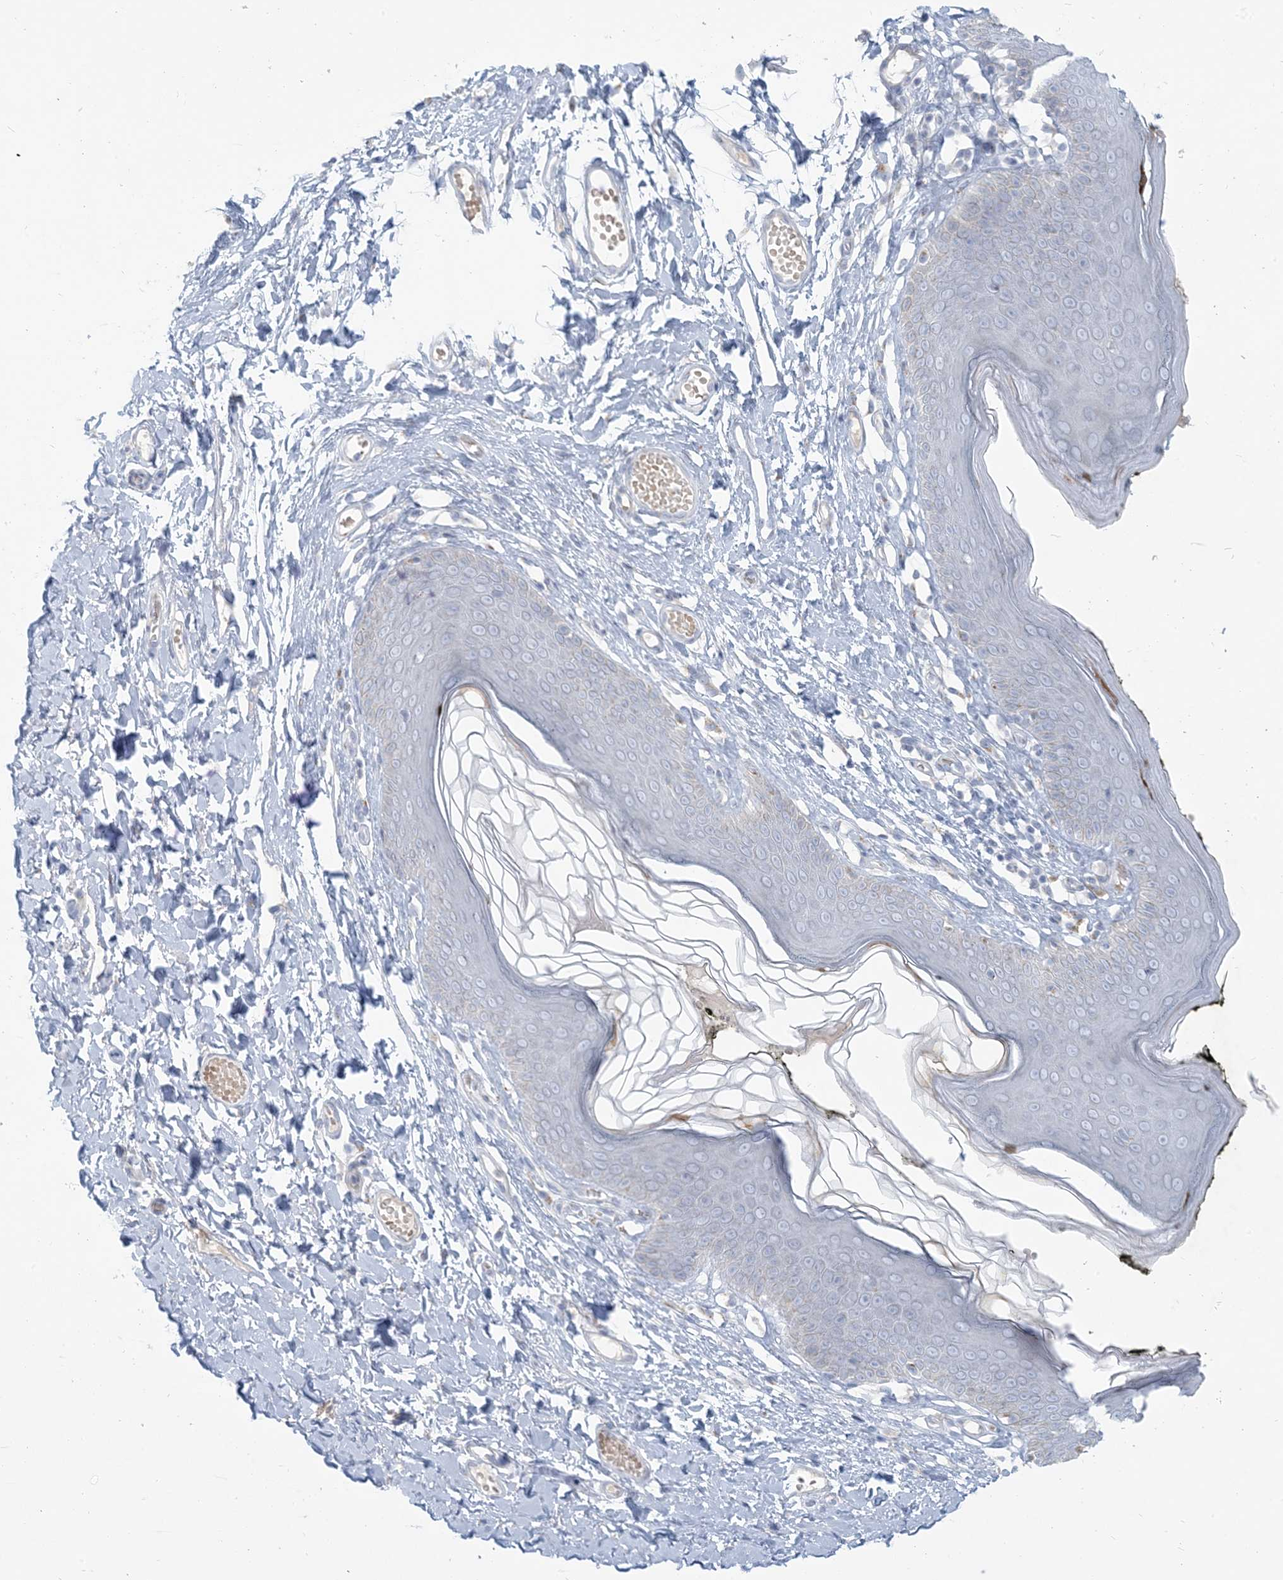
{"staining": {"intensity": "negative", "quantity": "none", "location": "none"}, "tissue": "skin", "cell_type": "Epidermal cells", "image_type": "normal", "snomed": [{"axis": "morphology", "description": "Normal tissue, NOS"}, {"axis": "morphology", "description": "Inflammation, NOS"}, {"axis": "topography", "description": "Vulva"}], "caption": "This is an immunohistochemistry micrograph of benign skin. There is no expression in epidermal cells.", "gene": "SCML1", "patient": {"sex": "female", "age": 84}}